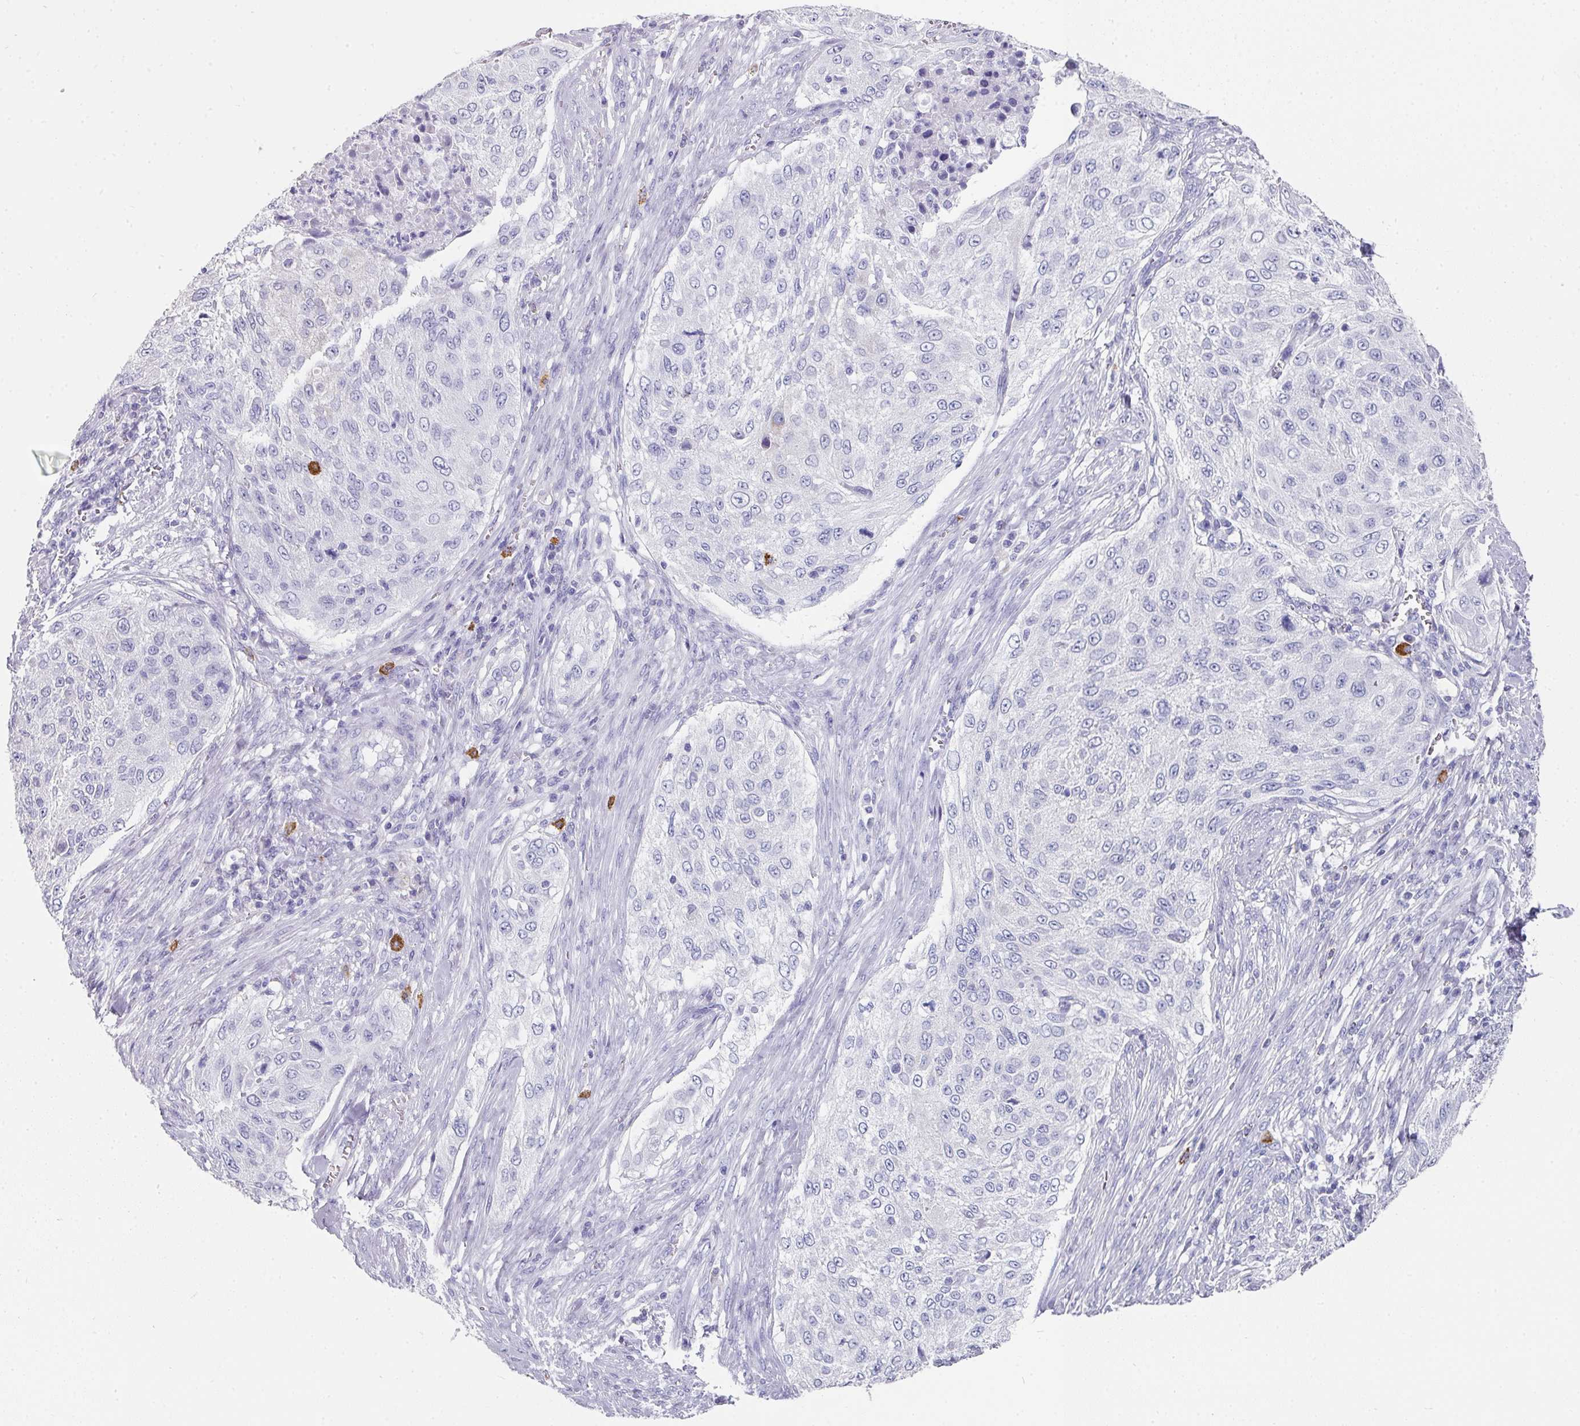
{"staining": {"intensity": "negative", "quantity": "none", "location": "none"}, "tissue": "cervical cancer", "cell_type": "Tumor cells", "image_type": "cancer", "snomed": [{"axis": "morphology", "description": "Squamous cell carcinoma, NOS"}, {"axis": "topography", "description": "Cervix"}], "caption": "Cervical squamous cell carcinoma stained for a protein using IHC shows no positivity tumor cells.", "gene": "SETBP1", "patient": {"sex": "female", "age": 42}}